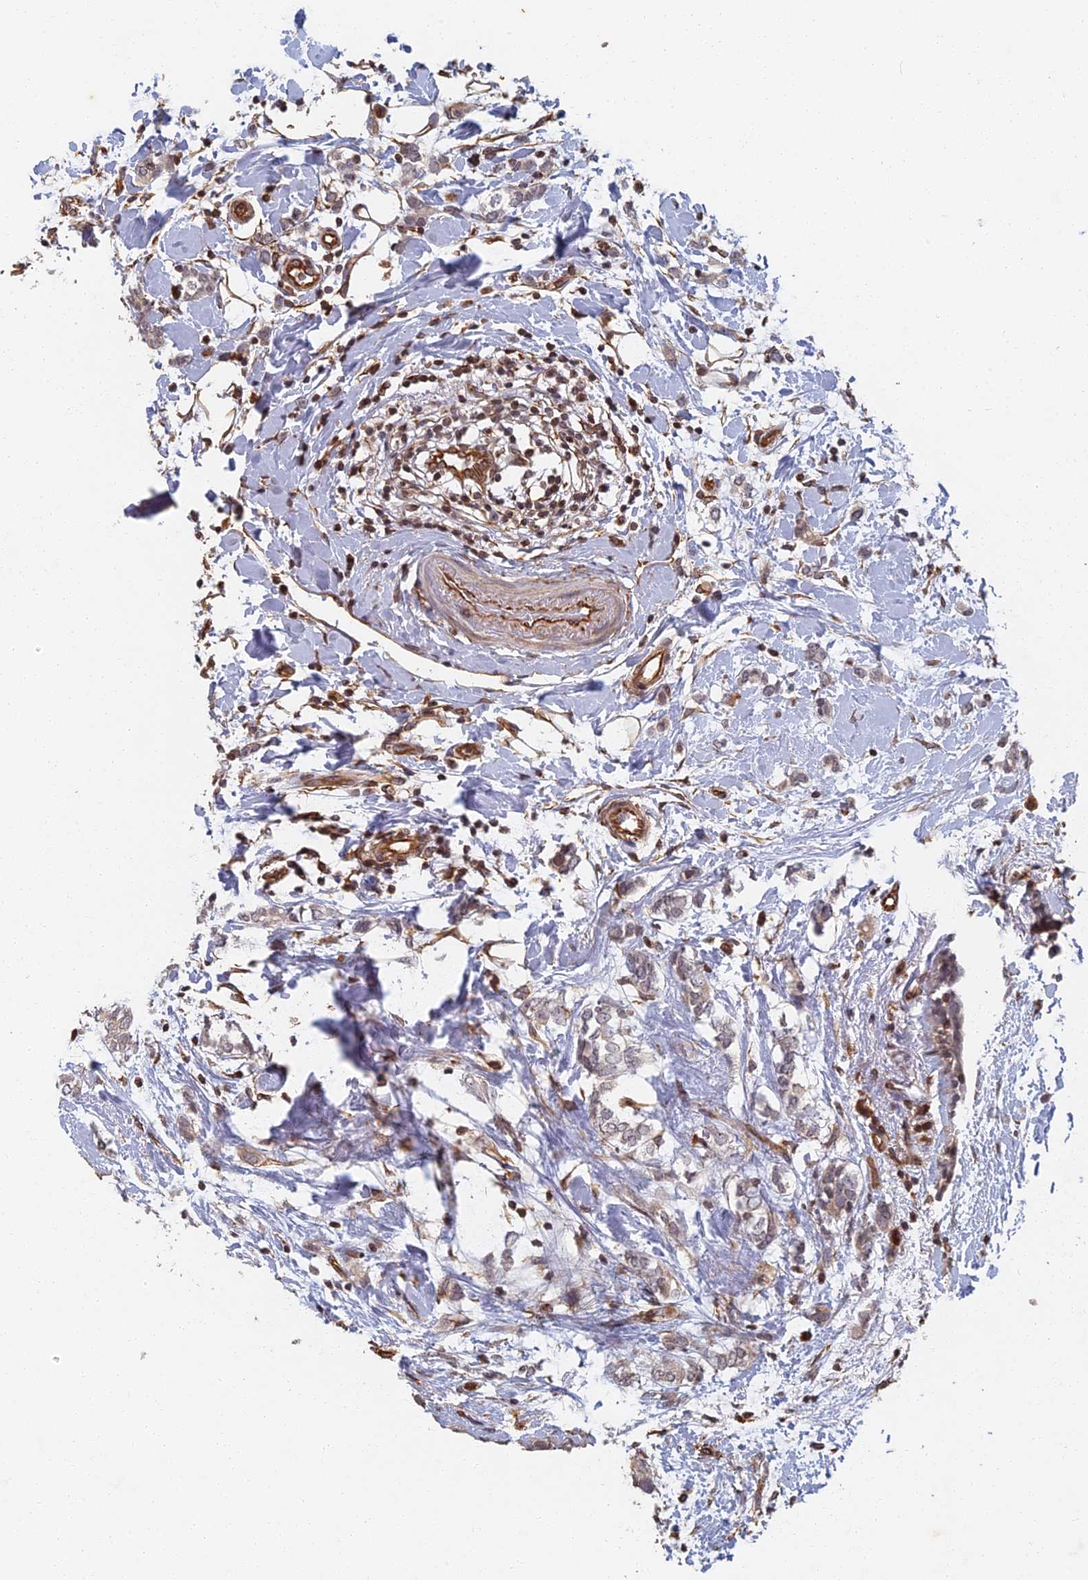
{"staining": {"intensity": "weak", "quantity": "<25%", "location": "cytoplasmic/membranous"}, "tissue": "breast cancer", "cell_type": "Tumor cells", "image_type": "cancer", "snomed": [{"axis": "morphology", "description": "Normal tissue, NOS"}, {"axis": "morphology", "description": "Lobular carcinoma"}, {"axis": "topography", "description": "Breast"}], "caption": "Immunohistochemical staining of lobular carcinoma (breast) exhibits no significant expression in tumor cells. (Brightfield microscopy of DAB immunohistochemistry at high magnification).", "gene": "ABCB10", "patient": {"sex": "female", "age": 47}}